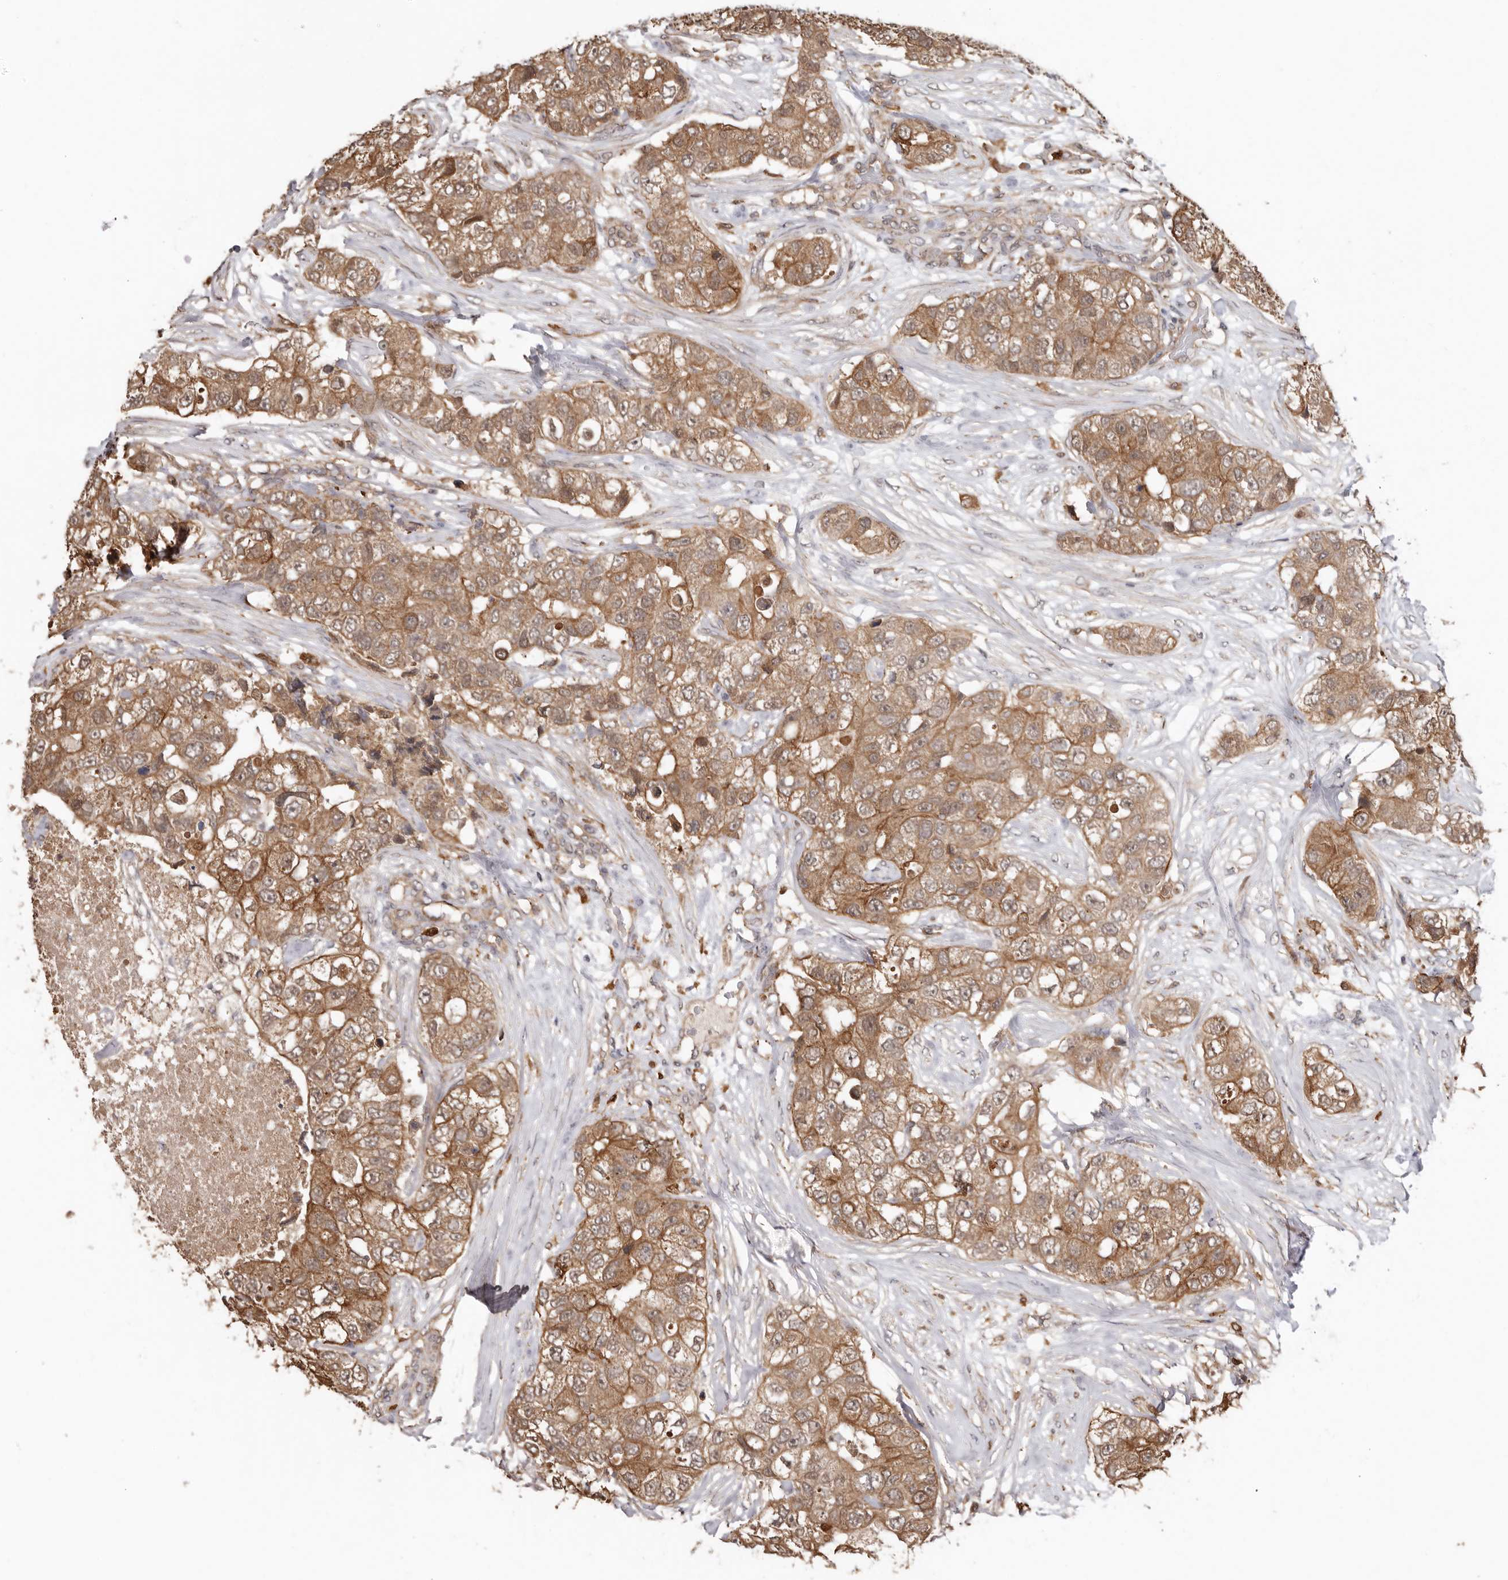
{"staining": {"intensity": "moderate", "quantity": ">75%", "location": "cytoplasmic/membranous"}, "tissue": "breast cancer", "cell_type": "Tumor cells", "image_type": "cancer", "snomed": [{"axis": "morphology", "description": "Duct carcinoma"}, {"axis": "topography", "description": "Breast"}], "caption": "Breast cancer (invasive ductal carcinoma) was stained to show a protein in brown. There is medium levels of moderate cytoplasmic/membranous expression in about >75% of tumor cells. (IHC, brightfield microscopy, high magnification).", "gene": "RSPO2", "patient": {"sex": "female", "age": 62}}